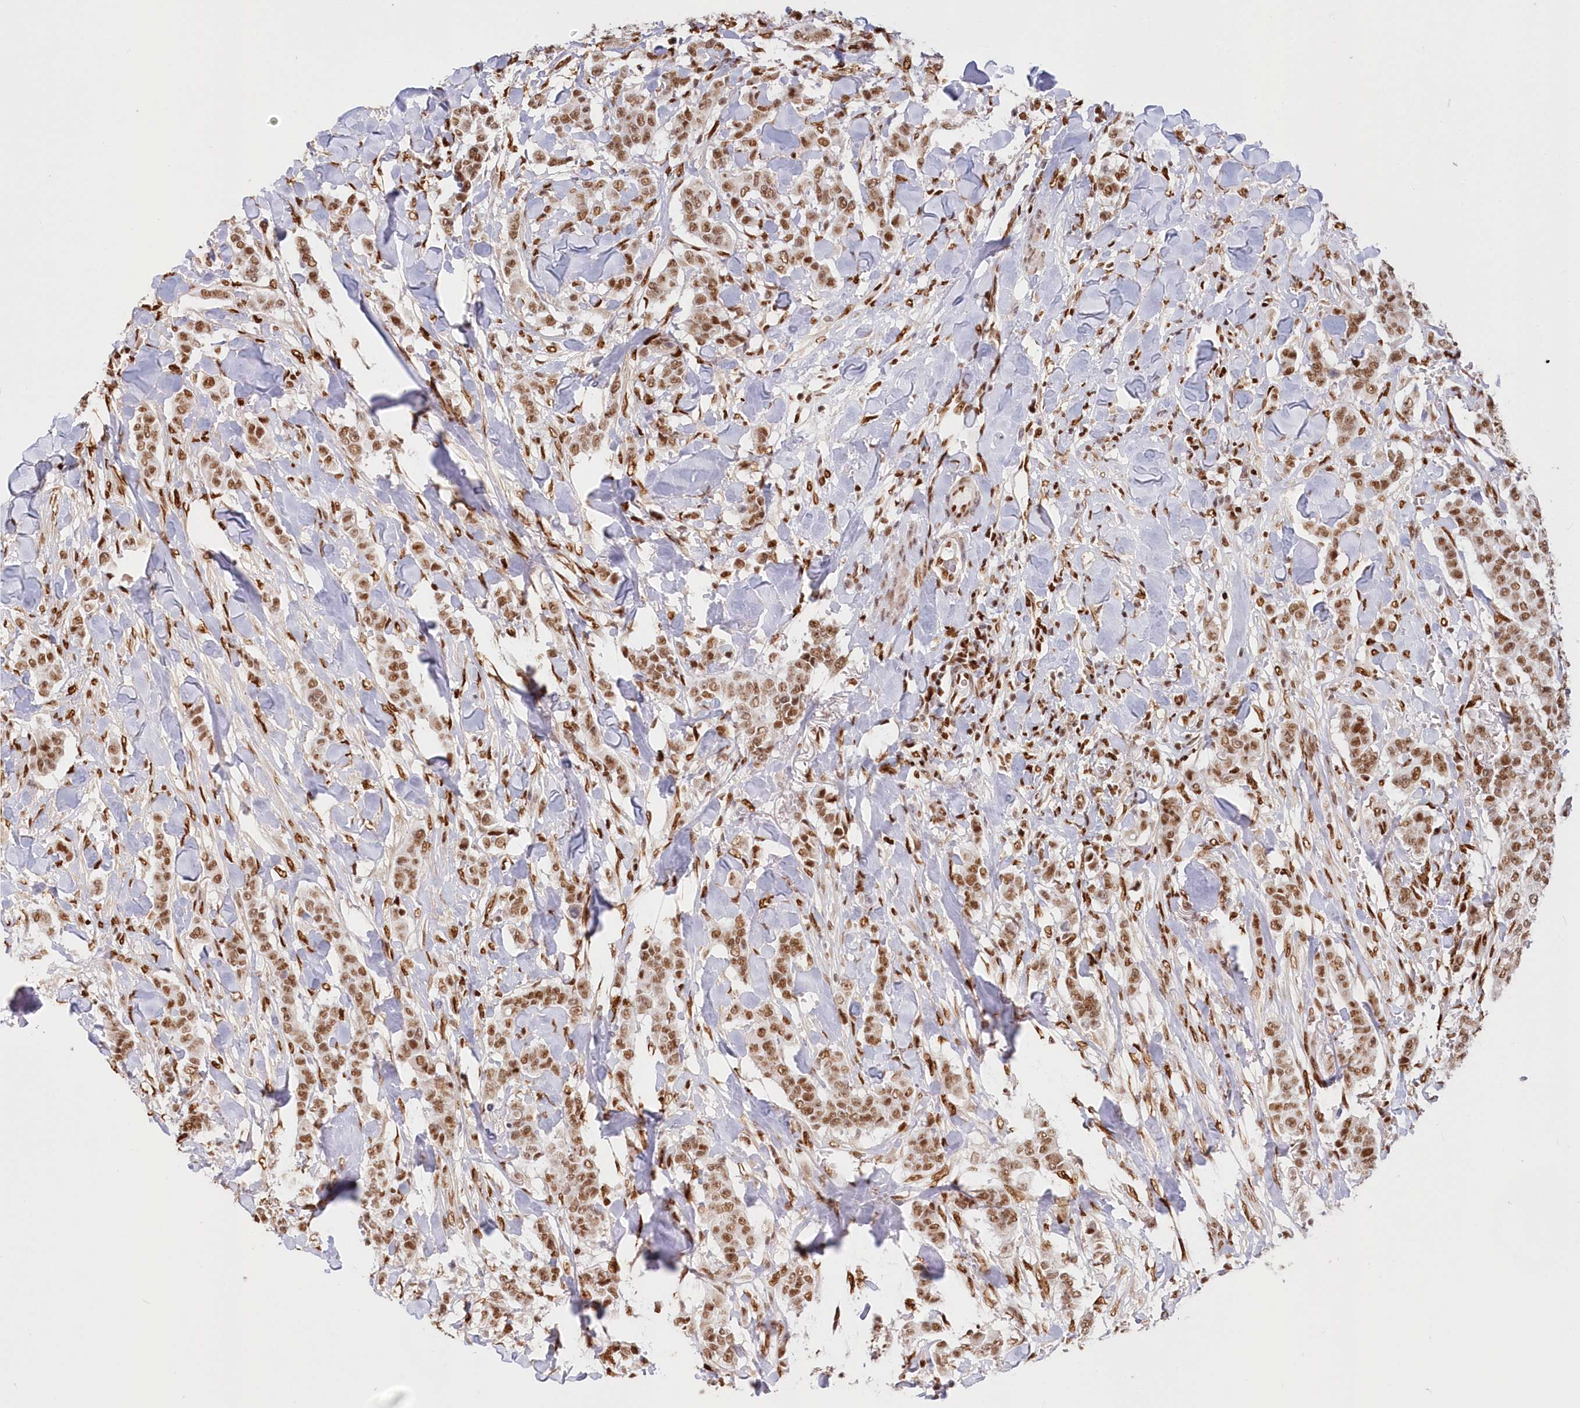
{"staining": {"intensity": "moderate", "quantity": ">75%", "location": "nuclear"}, "tissue": "breast cancer", "cell_type": "Tumor cells", "image_type": "cancer", "snomed": [{"axis": "morphology", "description": "Duct carcinoma"}, {"axis": "topography", "description": "Breast"}], "caption": "This is an image of IHC staining of breast intraductal carcinoma, which shows moderate staining in the nuclear of tumor cells.", "gene": "POLR2B", "patient": {"sex": "female", "age": 40}}